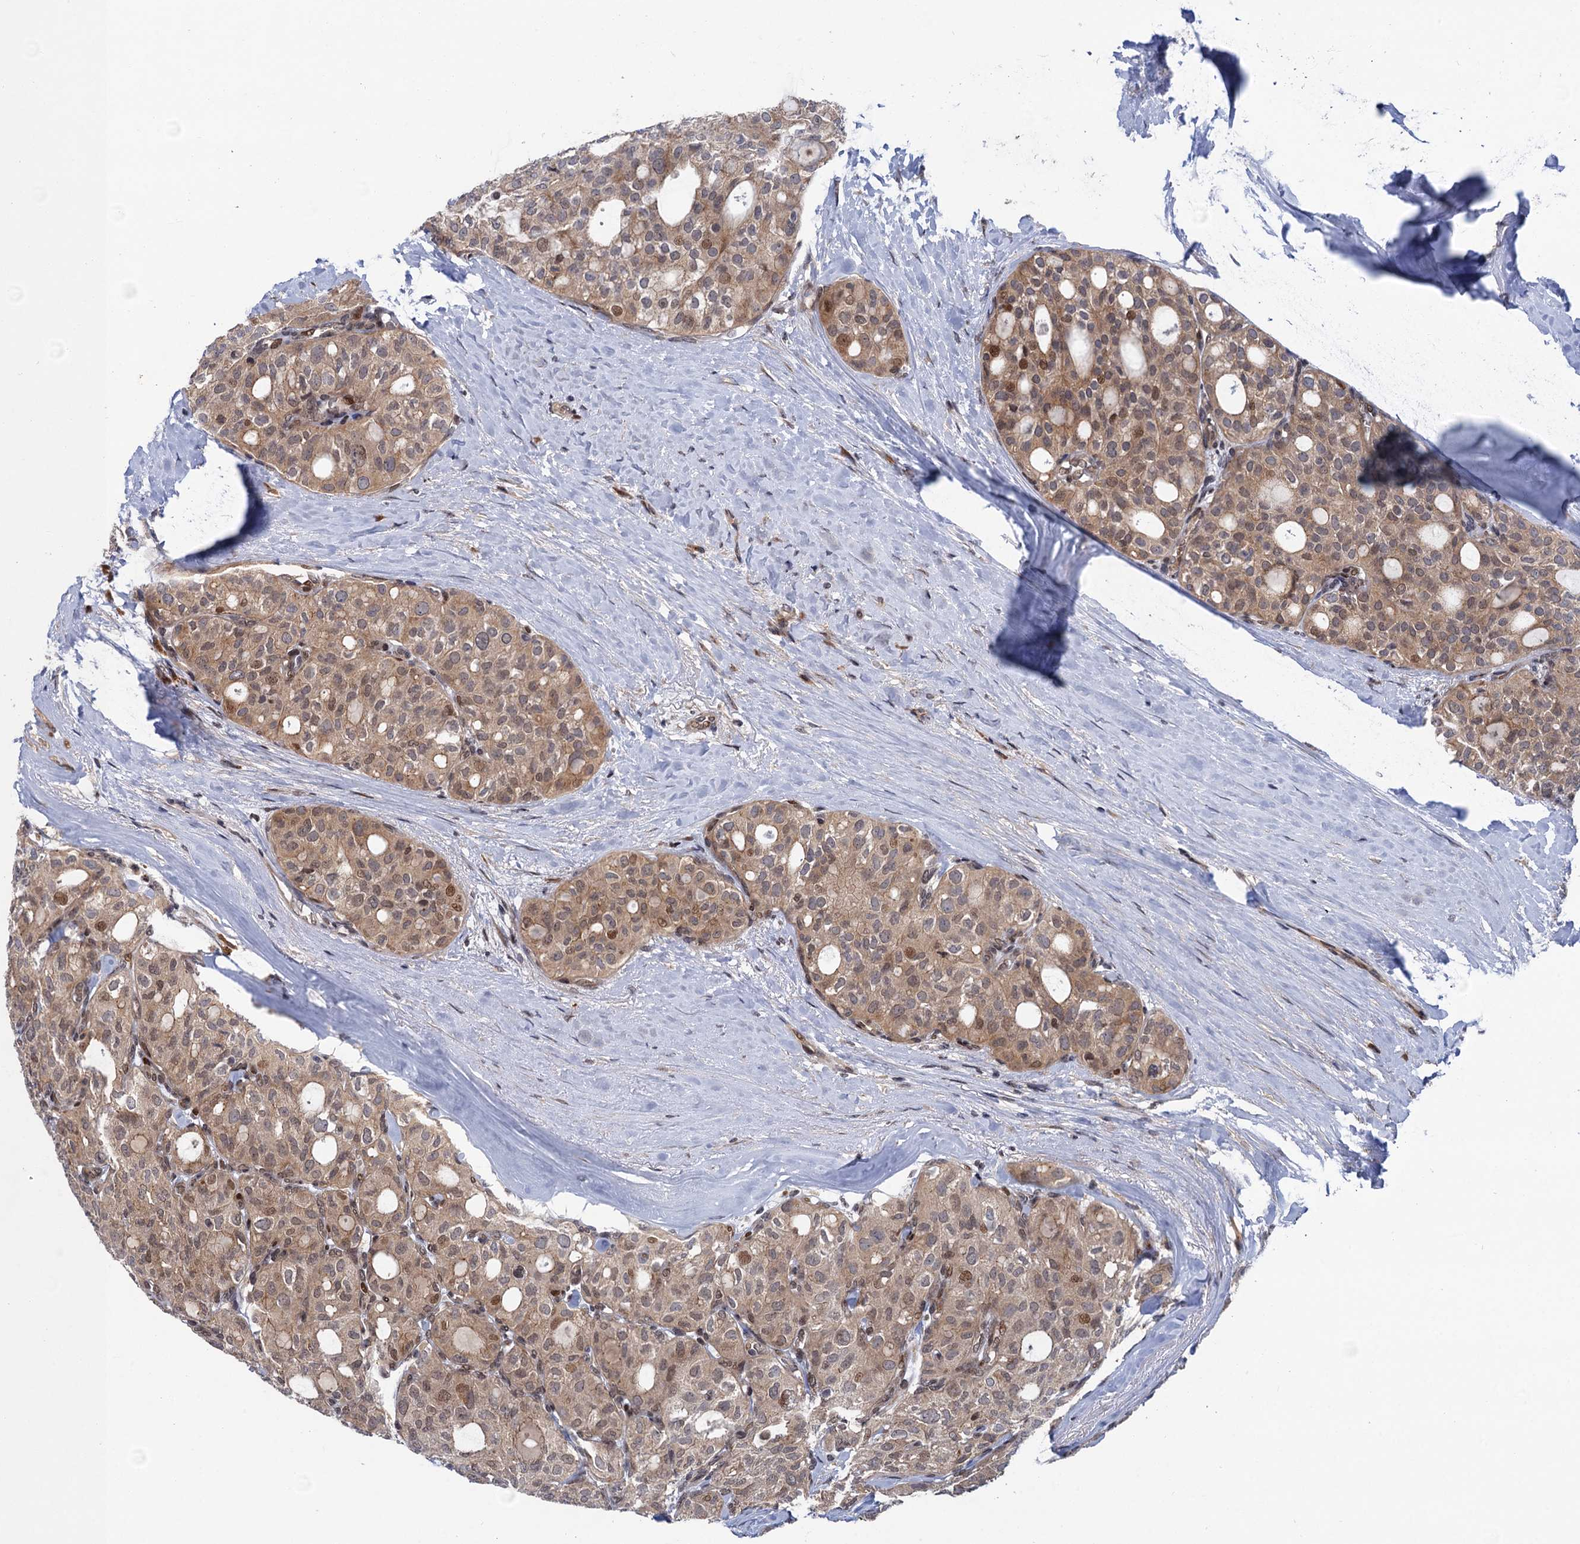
{"staining": {"intensity": "weak", "quantity": ">75%", "location": "cytoplasmic/membranous,nuclear"}, "tissue": "thyroid cancer", "cell_type": "Tumor cells", "image_type": "cancer", "snomed": [{"axis": "morphology", "description": "Follicular adenoma carcinoma, NOS"}, {"axis": "topography", "description": "Thyroid gland"}], "caption": "Follicular adenoma carcinoma (thyroid) stained for a protein (brown) displays weak cytoplasmic/membranous and nuclear positive staining in approximately >75% of tumor cells.", "gene": "NEK8", "patient": {"sex": "male", "age": 75}}